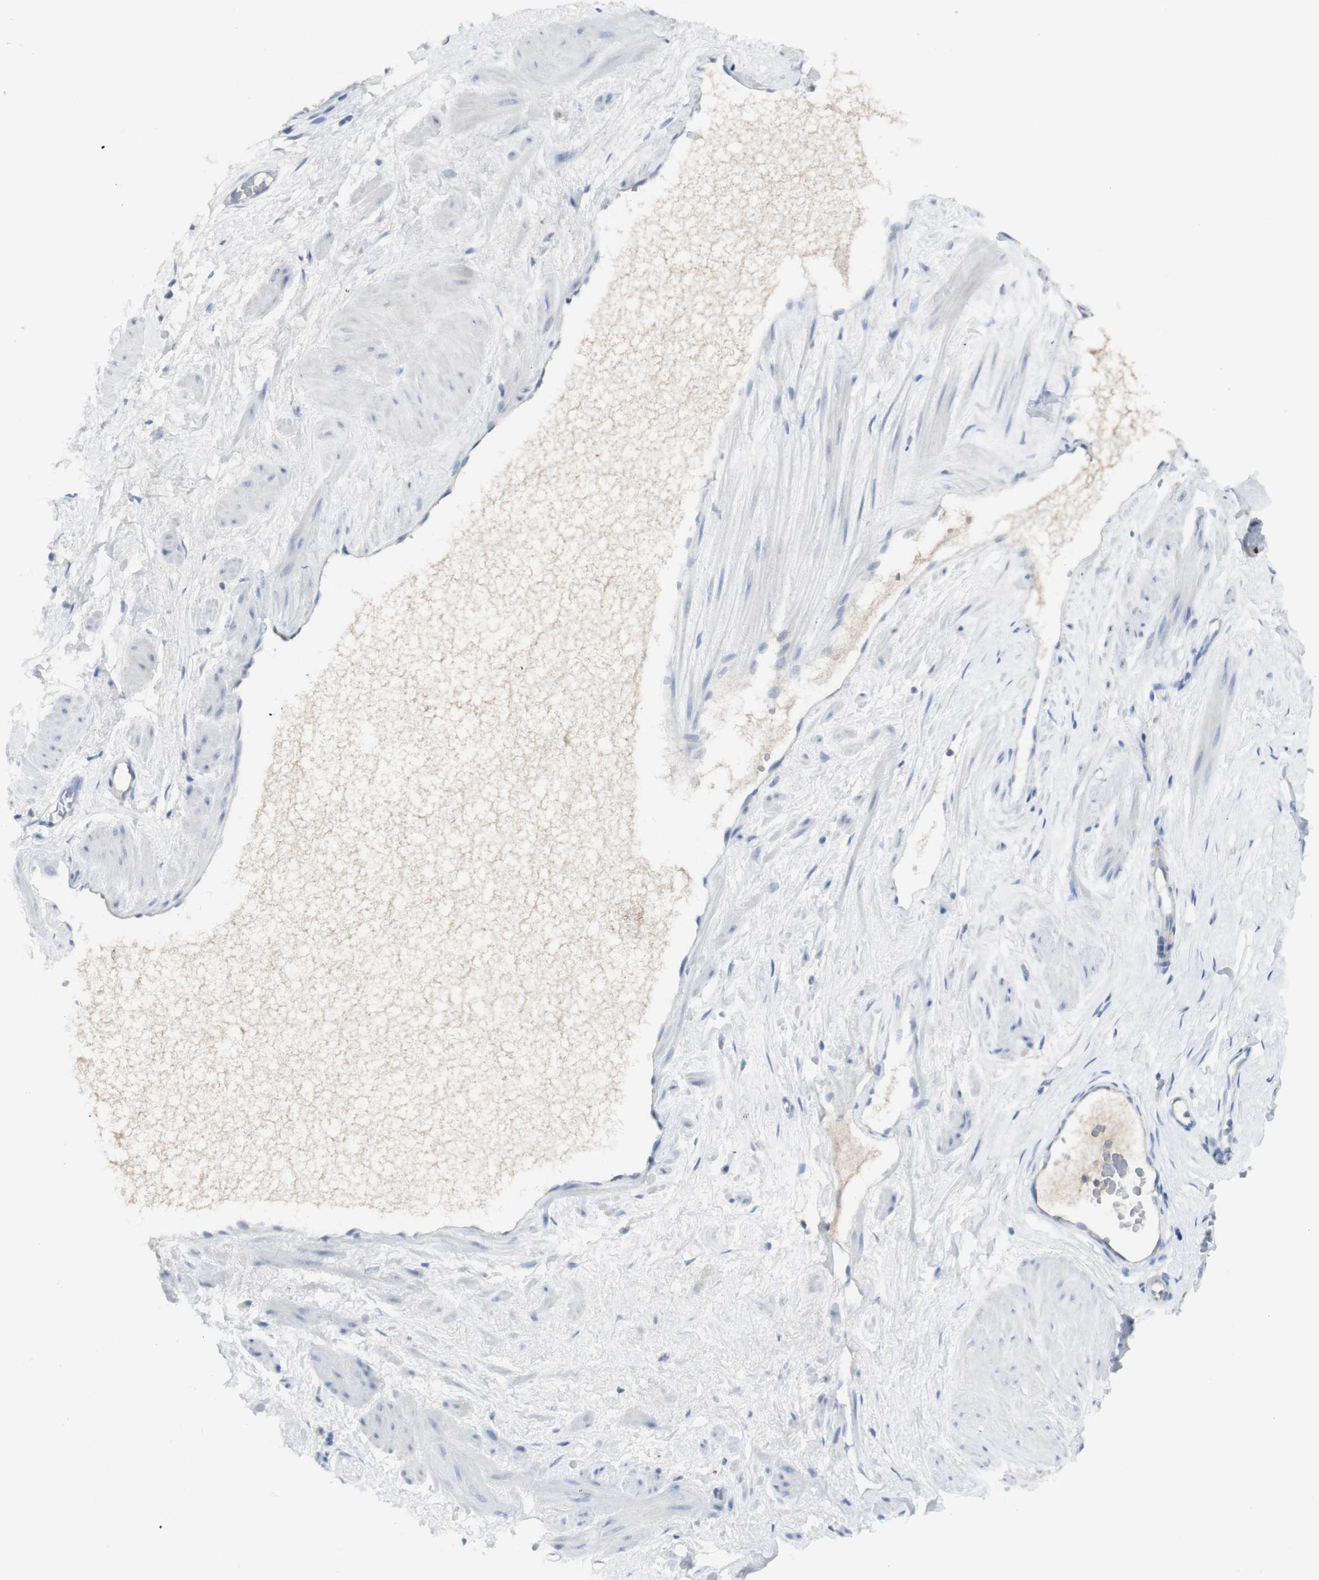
{"staining": {"intensity": "negative", "quantity": "none", "location": "none"}, "tissue": "adipose tissue", "cell_type": "Adipocytes", "image_type": "normal", "snomed": [{"axis": "morphology", "description": "Normal tissue, NOS"}, {"axis": "topography", "description": "Soft tissue"}, {"axis": "topography", "description": "Vascular tissue"}], "caption": "Adipocytes show no significant staining in benign adipose tissue. (DAB (3,3'-diaminobenzidine) immunohistochemistry, high magnification).", "gene": "CD207", "patient": {"sex": "female", "age": 35}}